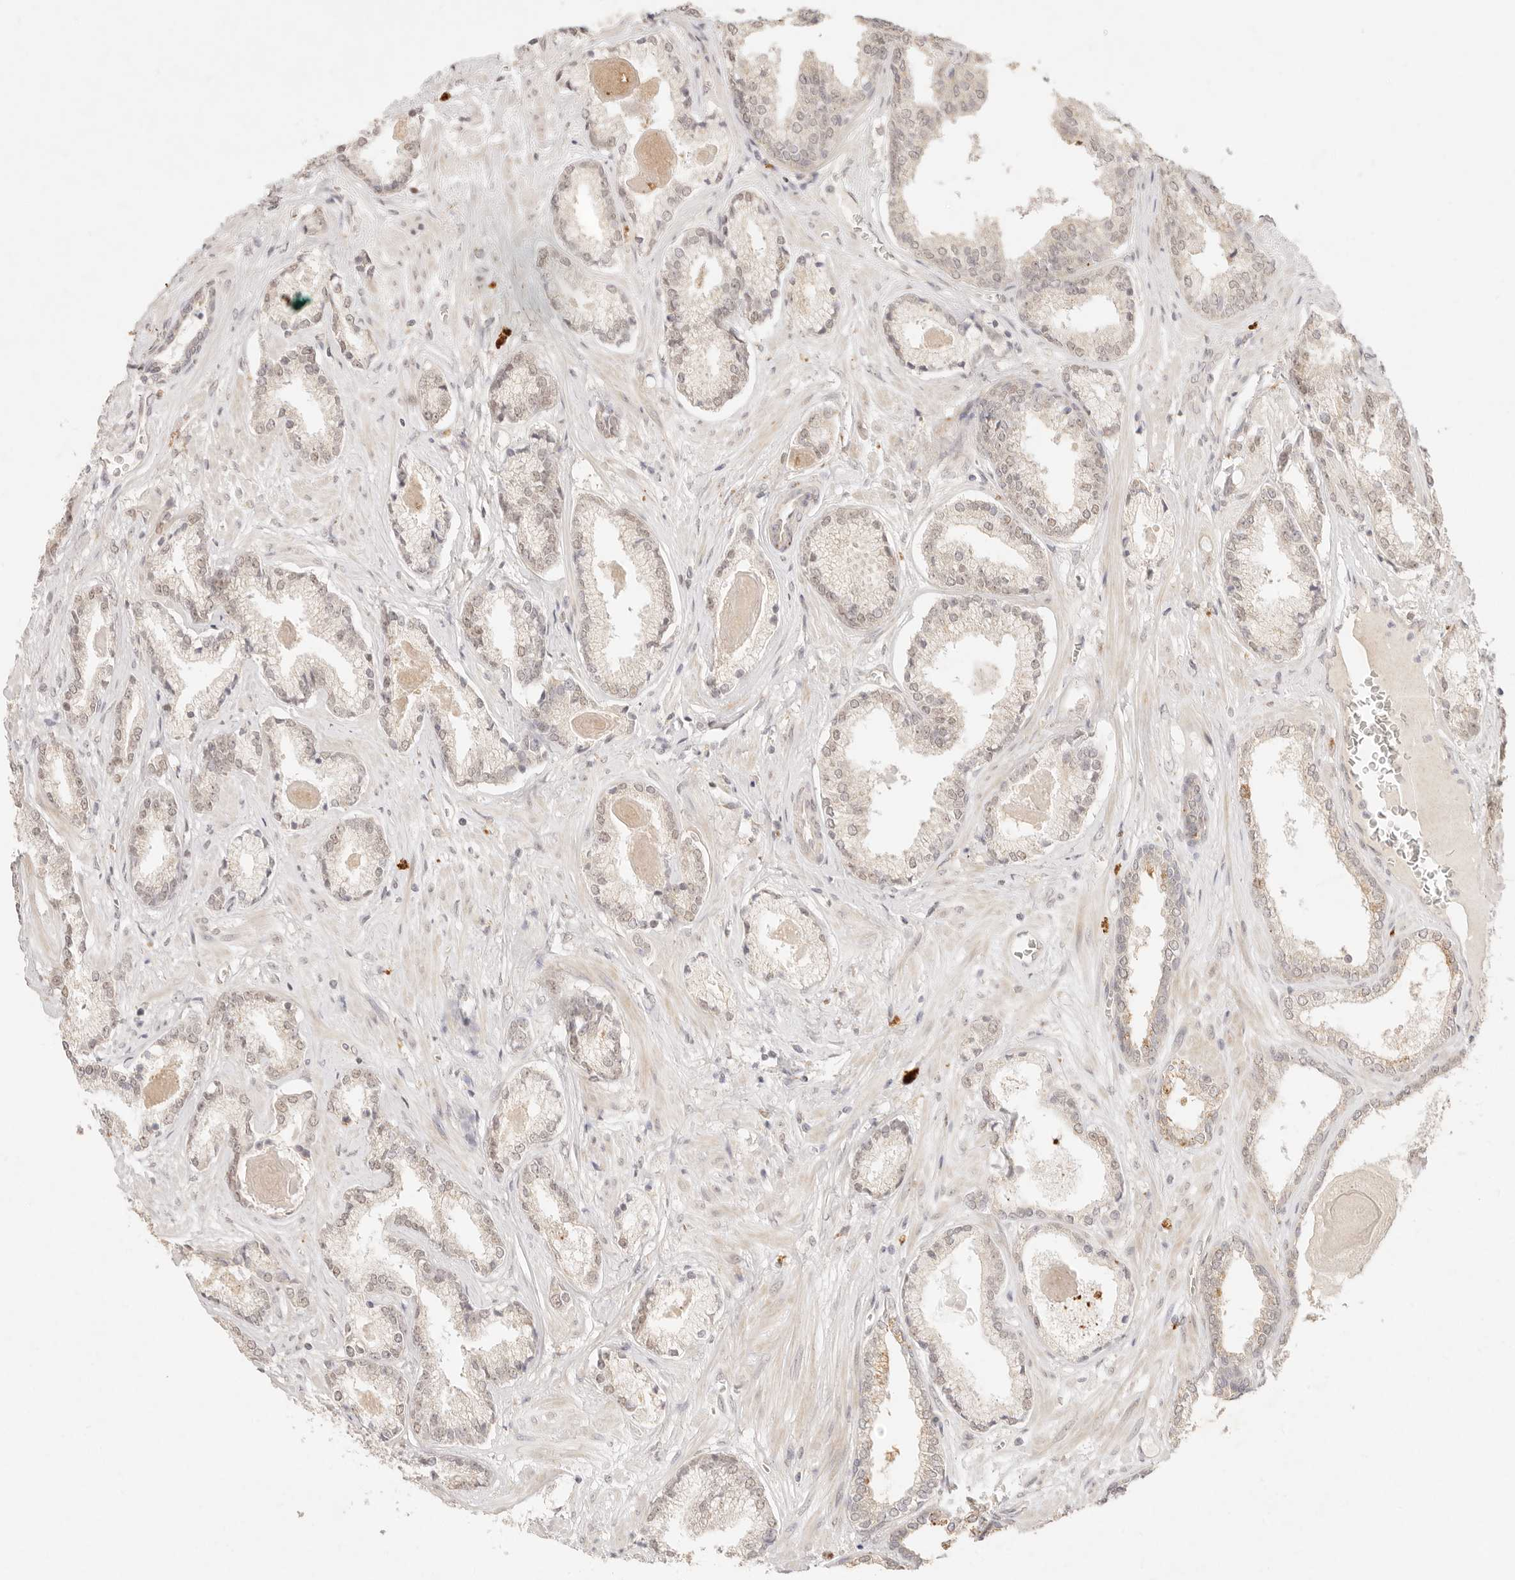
{"staining": {"intensity": "negative", "quantity": "none", "location": "none"}, "tissue": "prostate cancer", "cell_type": "Tumor cells", "image_type": "cancer", "snomed": [{"axis": "morphology", "description": "Adenocarcinoma, Low grade"}, {"axis": "topography", "description": "Prostate"}], "caption": "An image of human prostate low-grade adenocarcinoma is negative for staining in tumor cells.", "gene": "GPR156", "patient": {"sex": "male", "age": 70}}